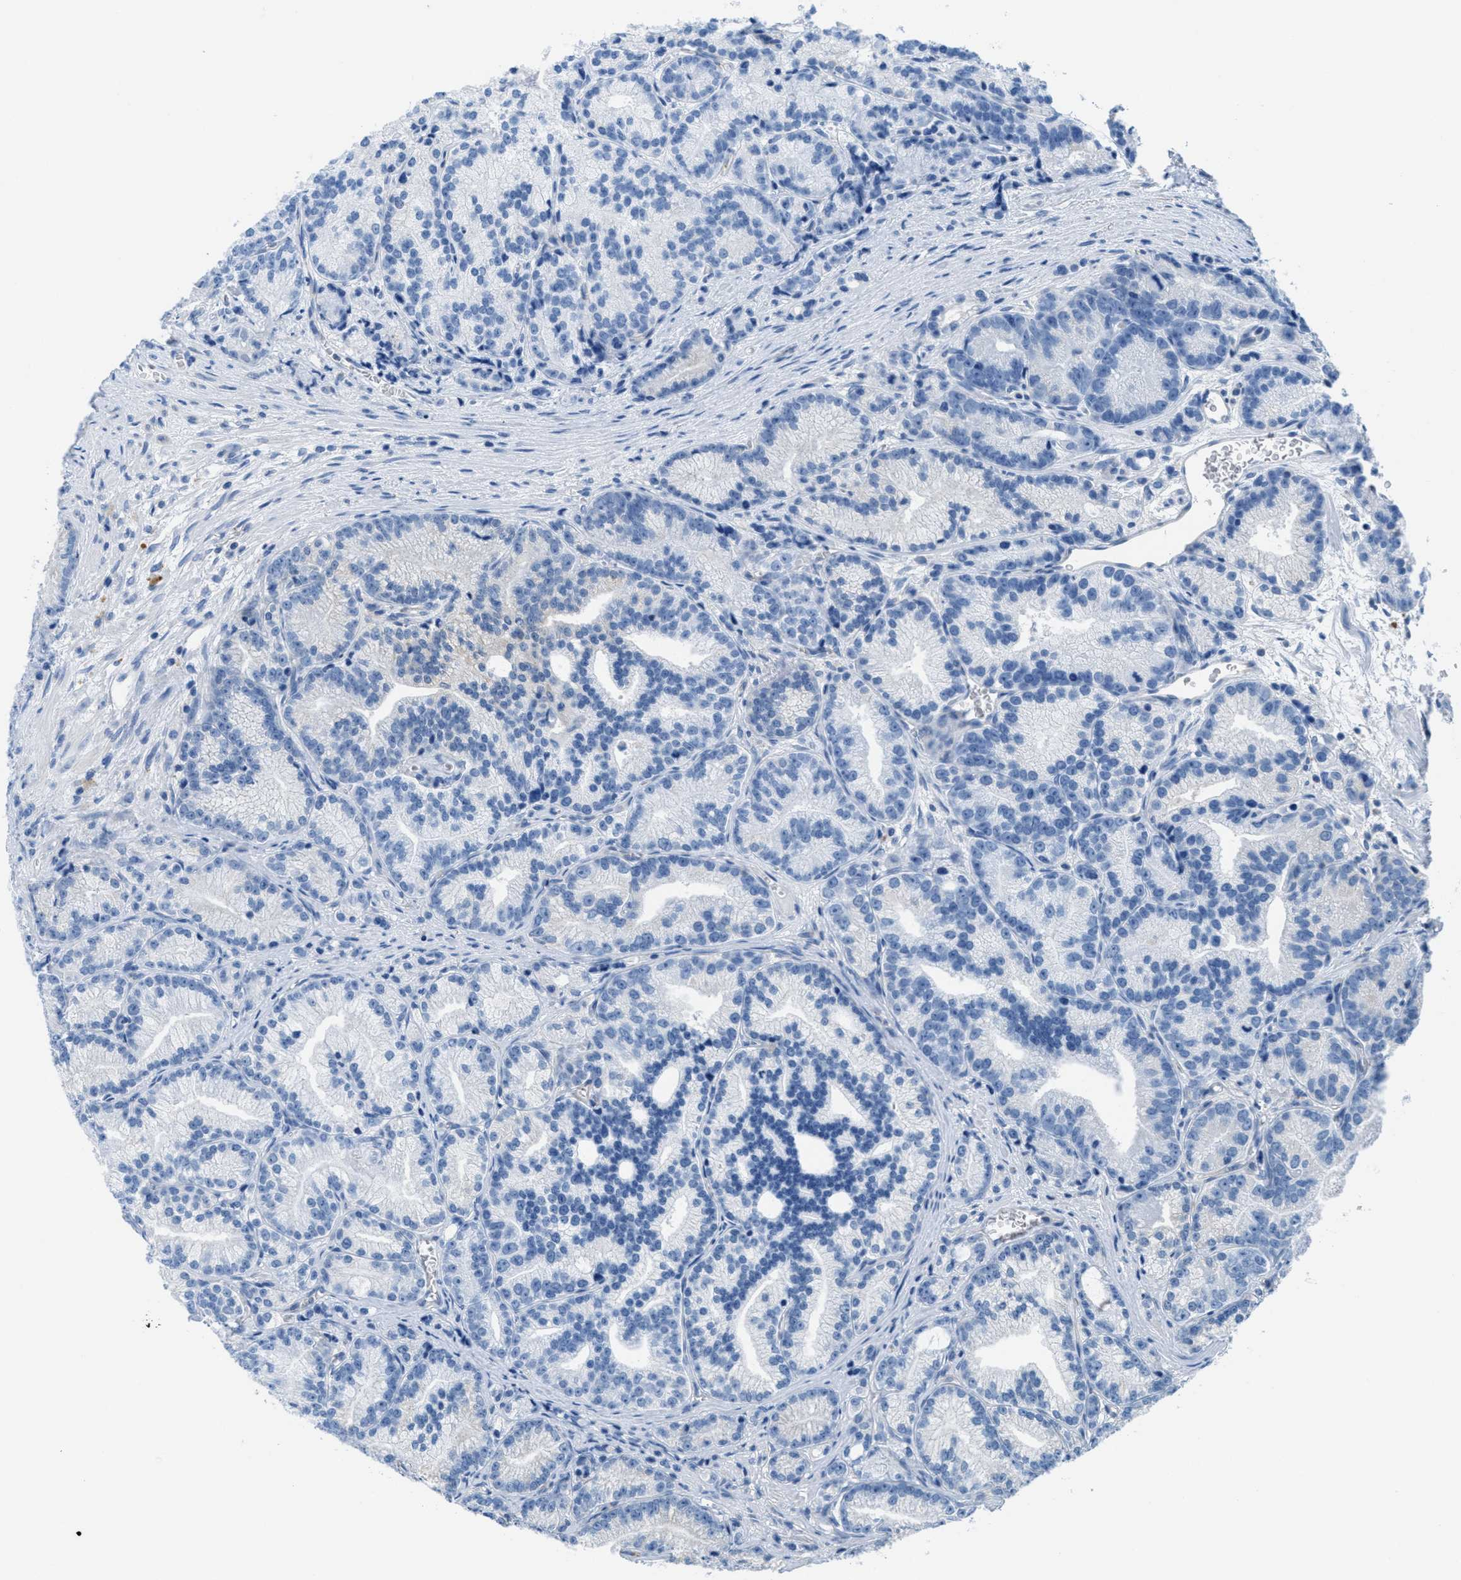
{"staining": {"intensity": "negative", "quantity": "none", "location": "none"}, "tissue": "prostate cancer", "cell_type": "Tumor cells", "image_type": "cancer", "snomed": [{"axis": "morphology", "description": "Adenocarcinoma, Low grade"}, {"axis": "topography", "description": "Prostate"}], "caption": "A photomicrograph of prostate cancer (low-grade adenocarcinoma) stained for a protein demonstrates no brown staining in tumor cells.", "gene": "MAPRE2", "patient": {"sex": "male", "age": 89}}